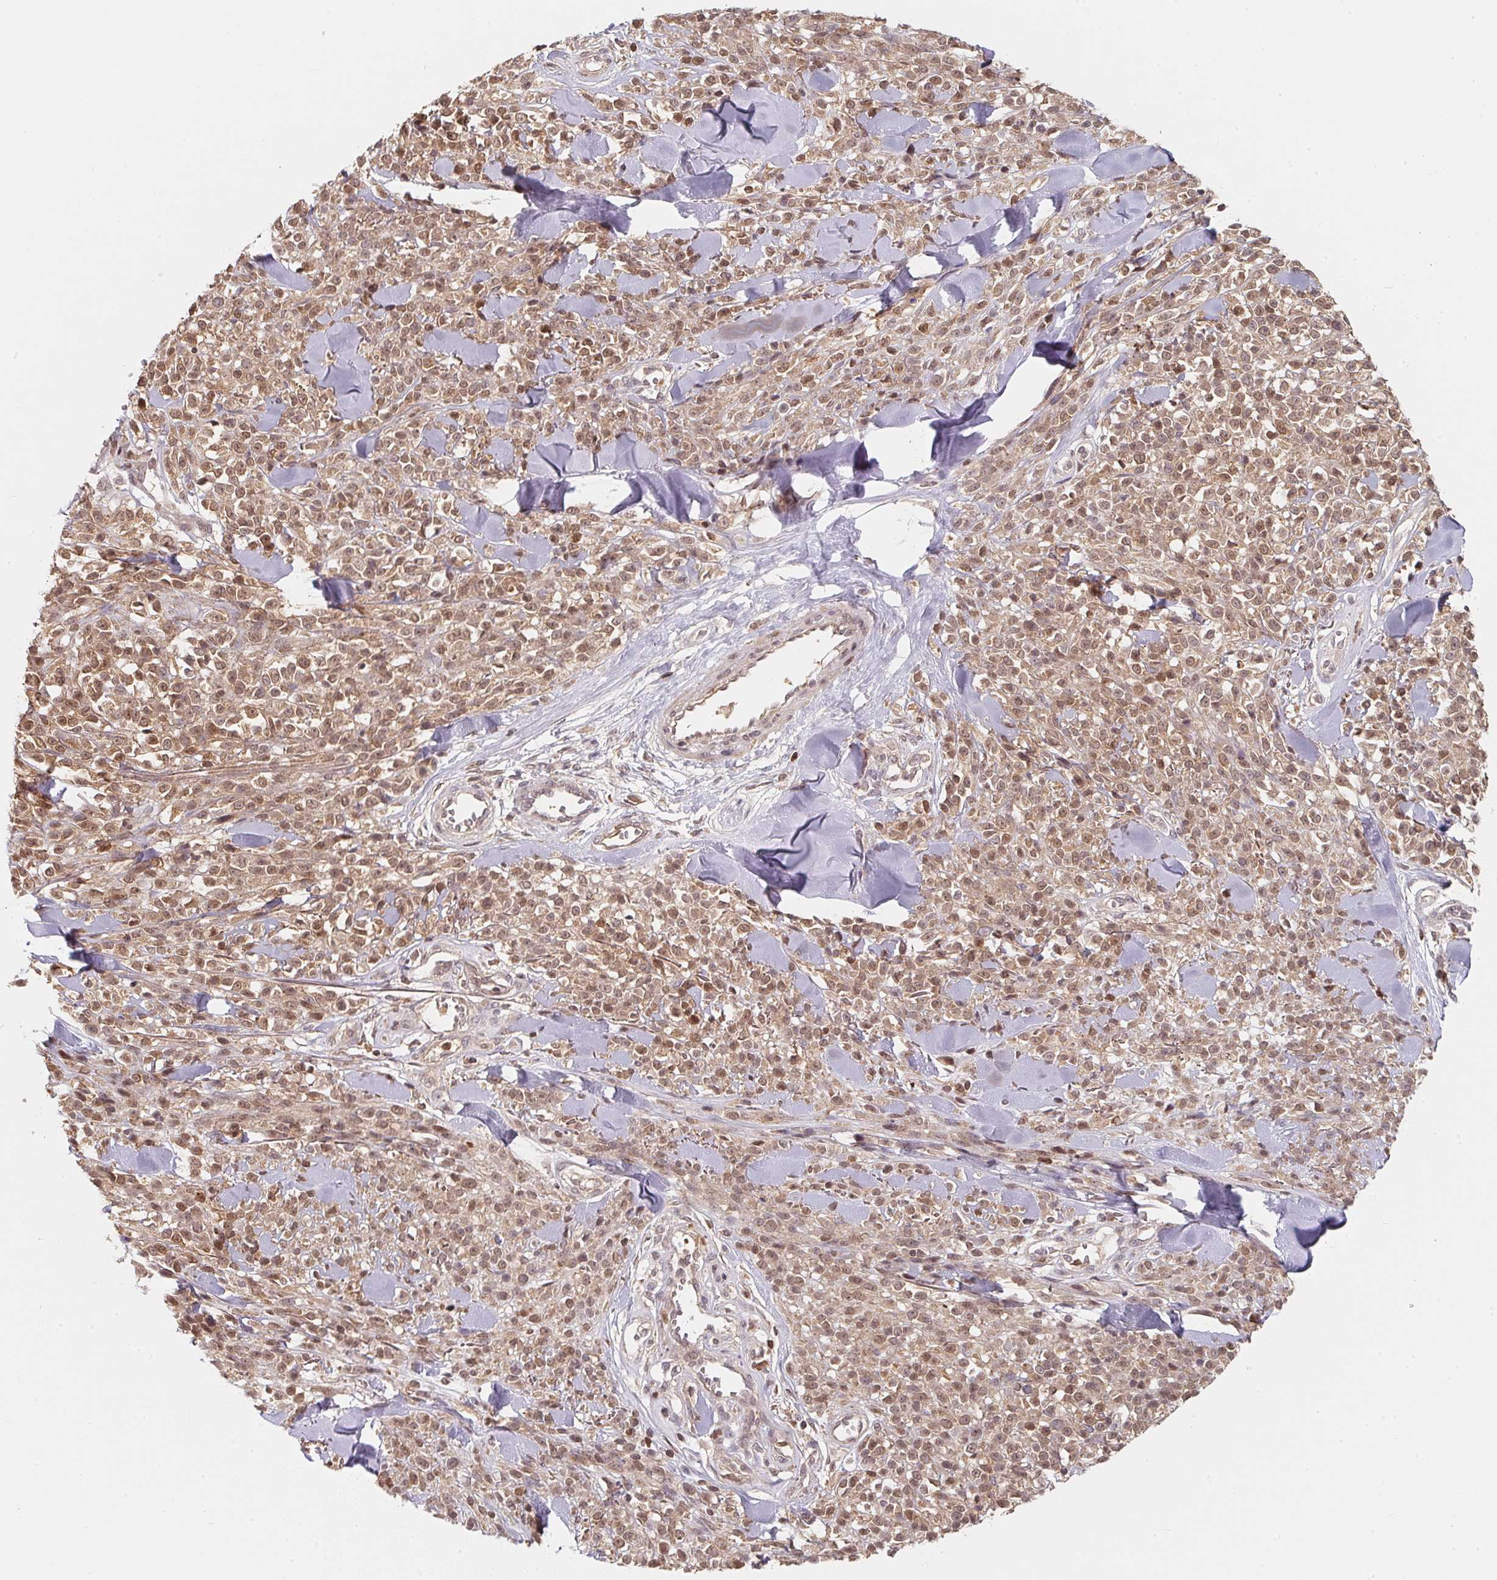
{"staining": {"intensity": "moderate", "quantity": "25%-75%", "location": "nuclear"}, "tissue": "melanoma", "cell_type": "Tumor cells", "image_type": "cancer", "snomed": [{"axis": "morphology", "description": "Malignant melanoma, NOS"}, {"axis": "topography", "description": "Skin"}, {"axis": "topography", "description": "Skin of trunk"}], "caption": "High-power microscopy captured an immunohistochemistry (IHC) image of malignant melanoma, revealing moderate nuclear staining in approximately 25%-75% of tumor cells.", "gene": "ANKRD13A", "patient": {"sex": "male", "age": 74}}